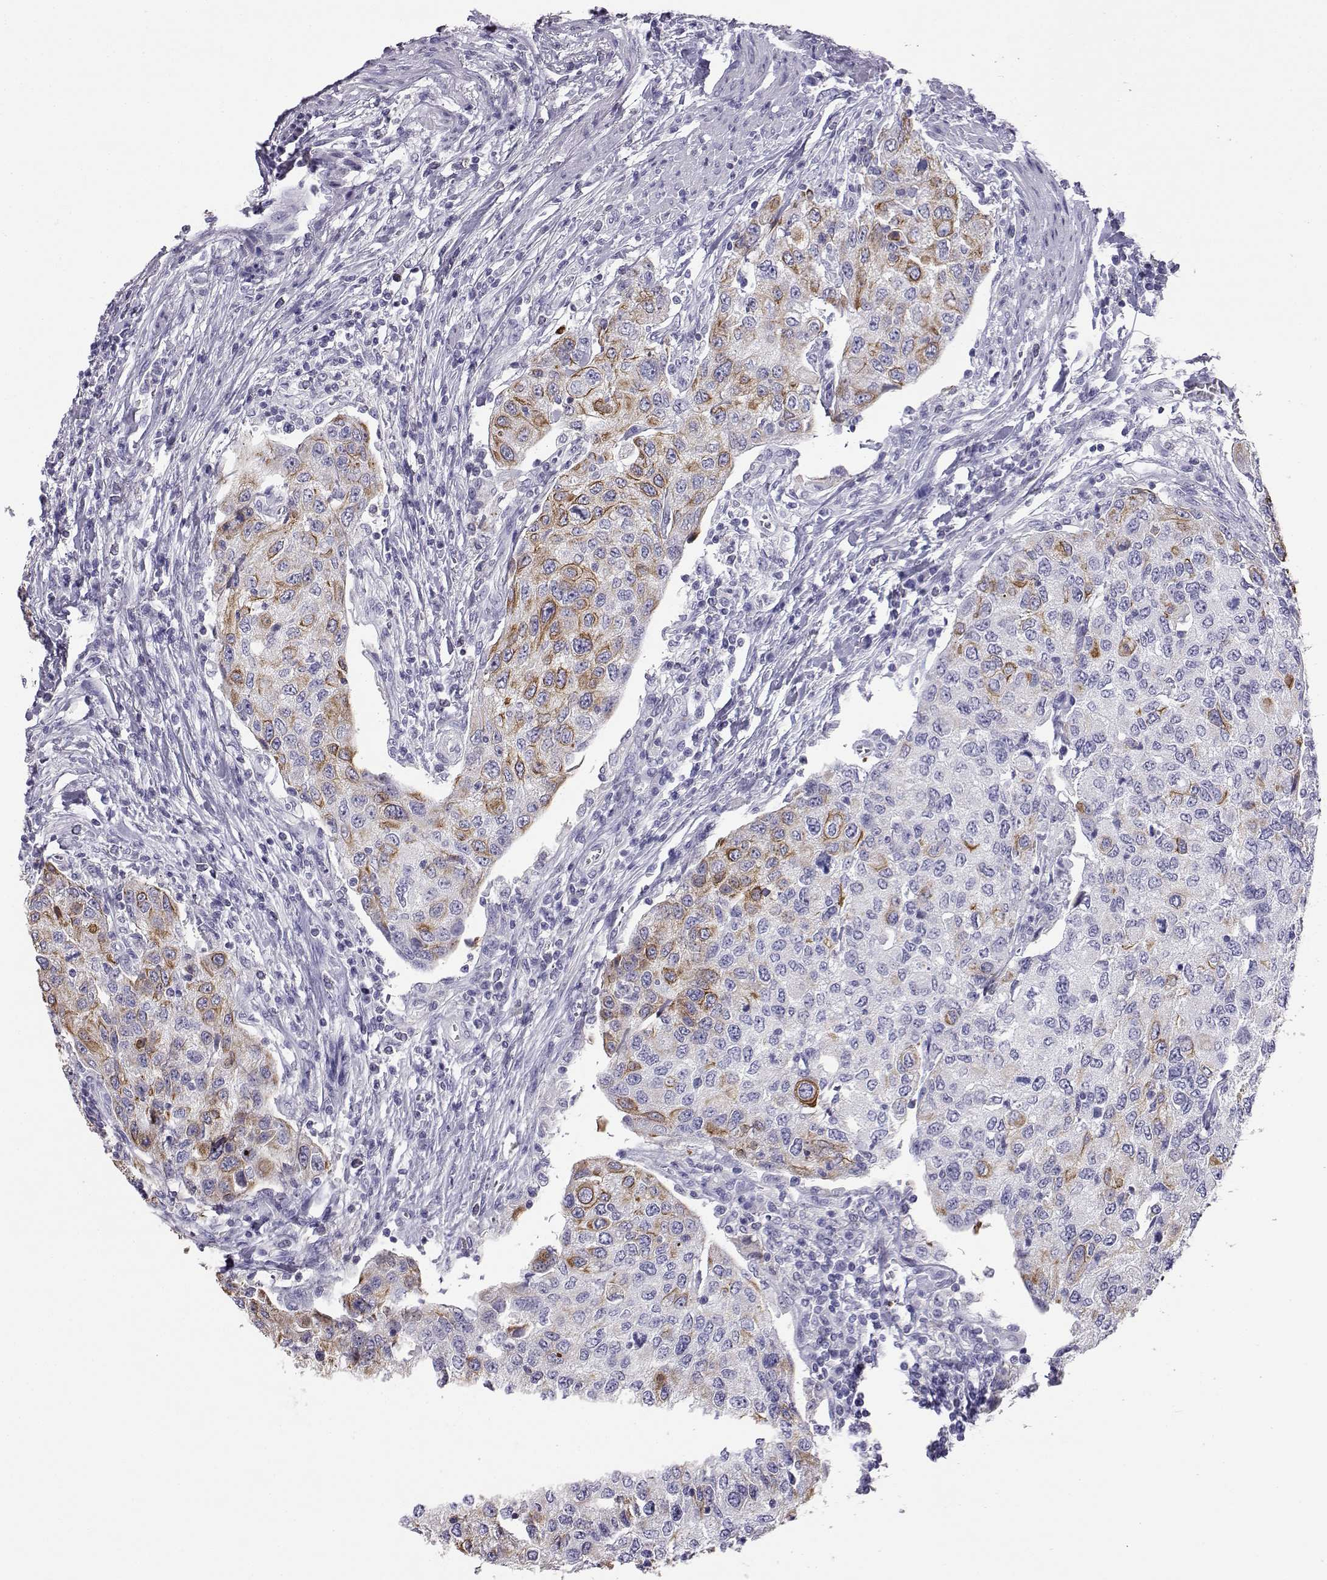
{"staining": {"intensity": "moderate", "quantity": "<25%", "location": "cytoplasmic/membranous,nuclear"}, "tissue": "urothelial cancer", "cell_type": "Tumor cells", "image_type": "cancer", "snomed": [{"axis": "morphology", "description": "Urothelial carcinoma, High grade"}, {"axis": "topography", "description": "Urinary bladder"}], "caption": "Approximately <25% of tumor cells in human high-grade urothelial carcinoma display moderate cytoplasmic/membranous and nuclear protein staining as visualized by brown immunohistochemical staining.", "gene": "AKR1B1", "patient": {"sex": "female", "age": 78}}